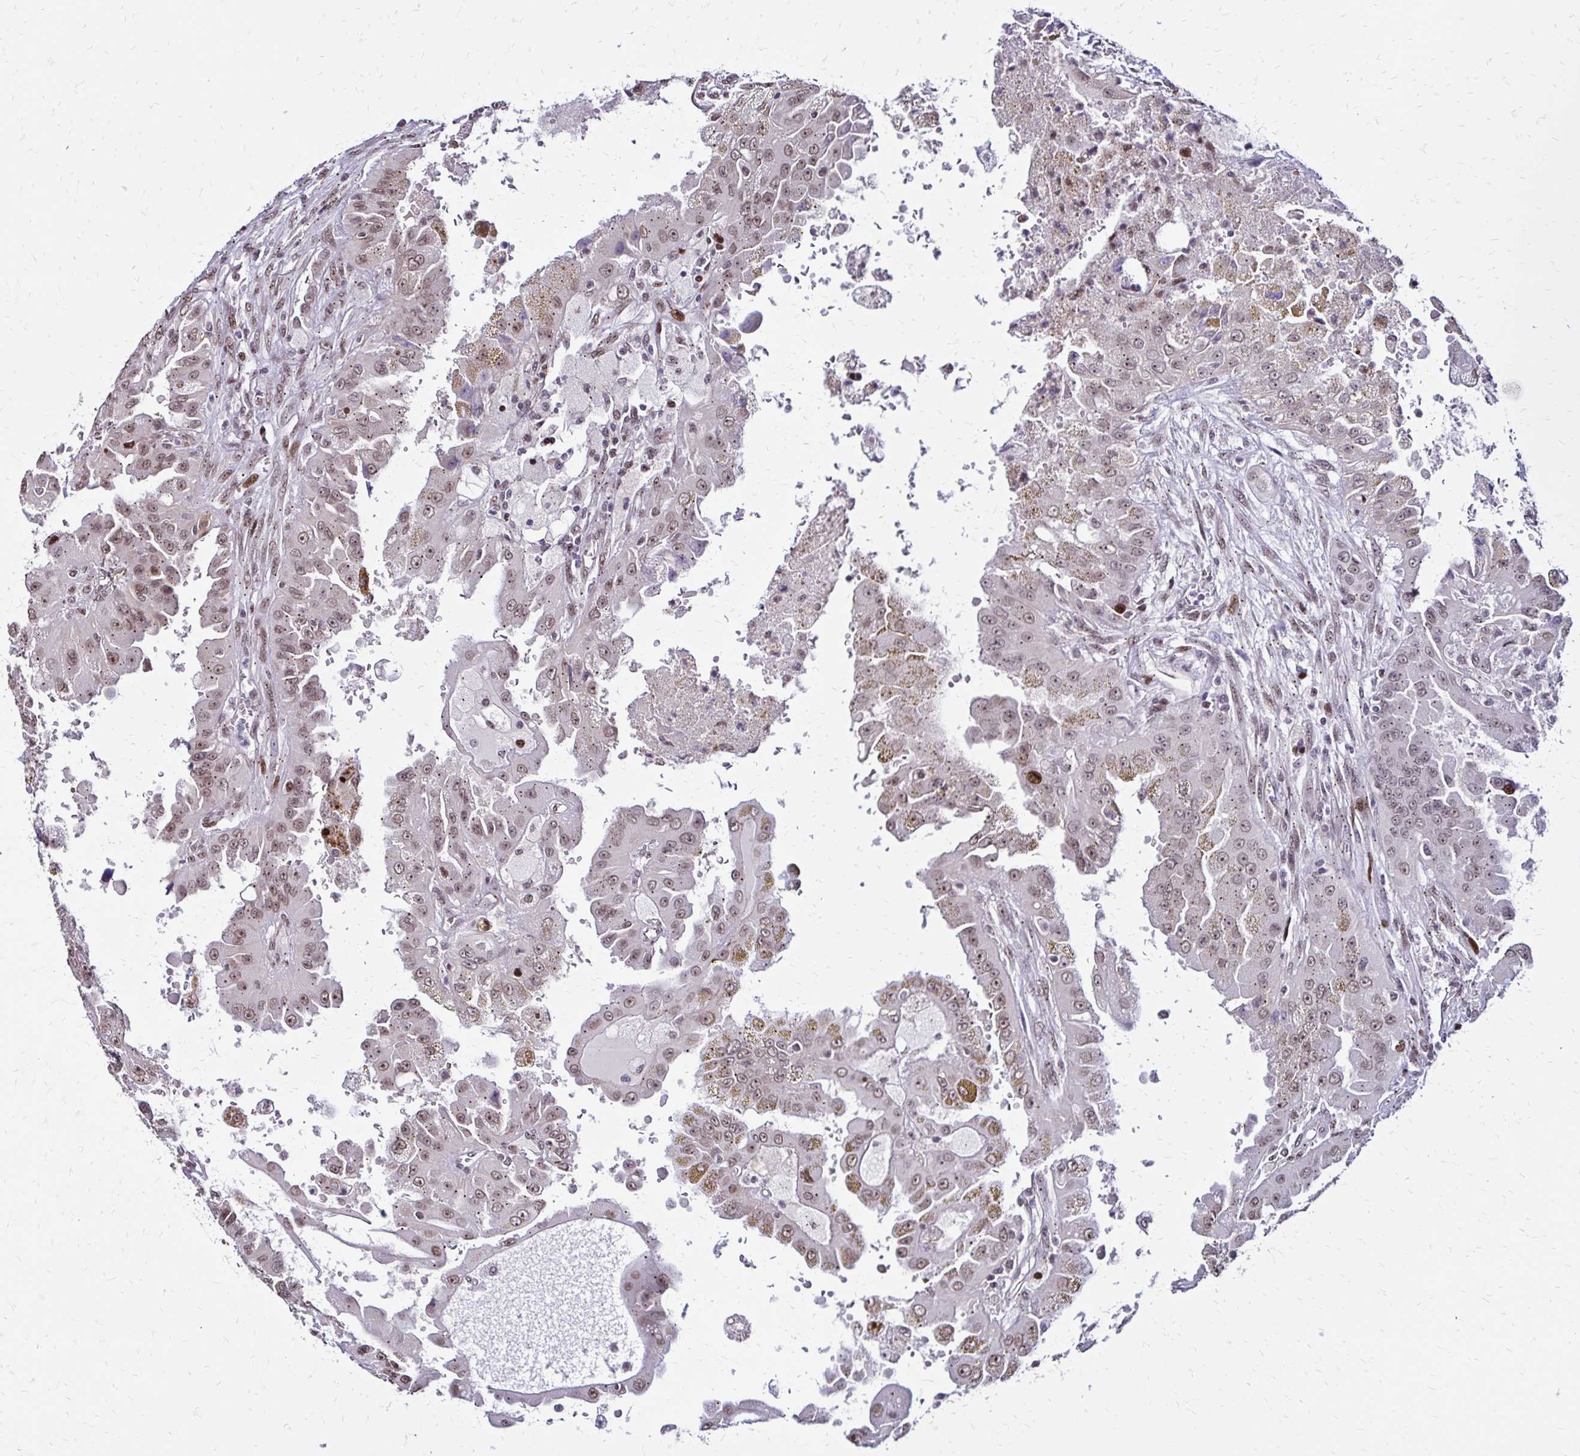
{"staining": {"intensity": "weak", "quantity": ">75%", "location": "cytoplasmic/membranous,nuclear"}, "tissue": "renal cancer", "cell_type": "Tumor cells", "image_type": "cancer", "snomed": [{"axis": "morphology", "description": "Adenocarcinoma, NOS"}, {"axis": "topography", "description": "Kidney"}], "caption": "IHC of human adenocarcinoma (renal) exhibits low levels of weak cytoplasmic/membranous and nuclear positivity in approximately >75% of tumor cells.", "gene": "TOB1", "patient": {"sex": "male", "age": 58}}